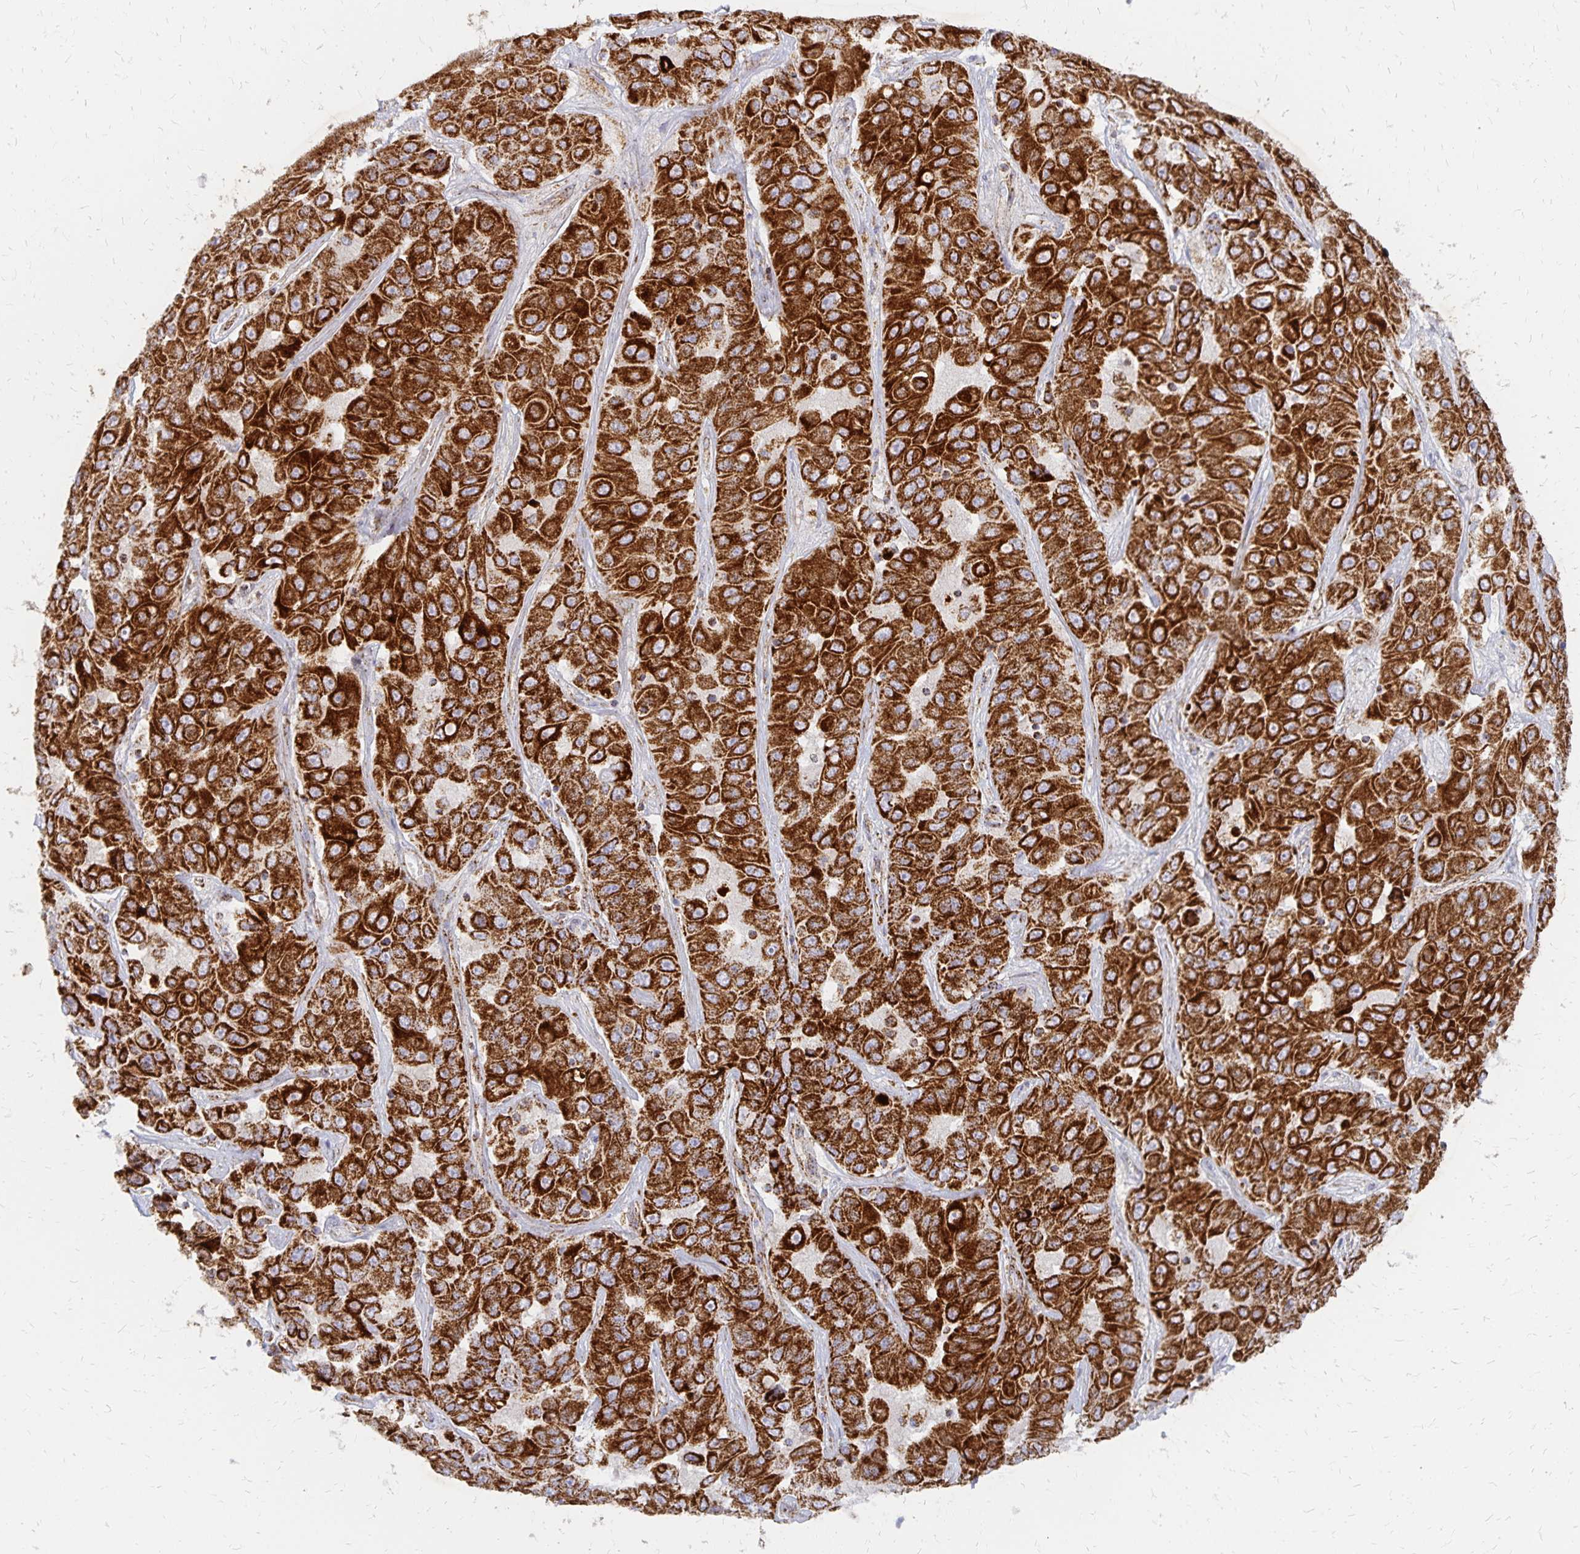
{"staining": {"intensity": "strong", "quantity": ">75%", "location": "cytoplasmic/membranous"}, "tissue": "liver cancer", "cell_type": "Tumor cells", "image_type": "cancer", "snomed": [{"axis": "morphology", "description": "Cholangiocarcinoma"}, {"axis": "topography", "description": "Liver"}], "caption": "Liver cholangiocarcinoma stained with a protein marker exhibits strong staining in tumor cells.", "gene": "STOML2", "patient": {"sex": "female", "age": 52}}